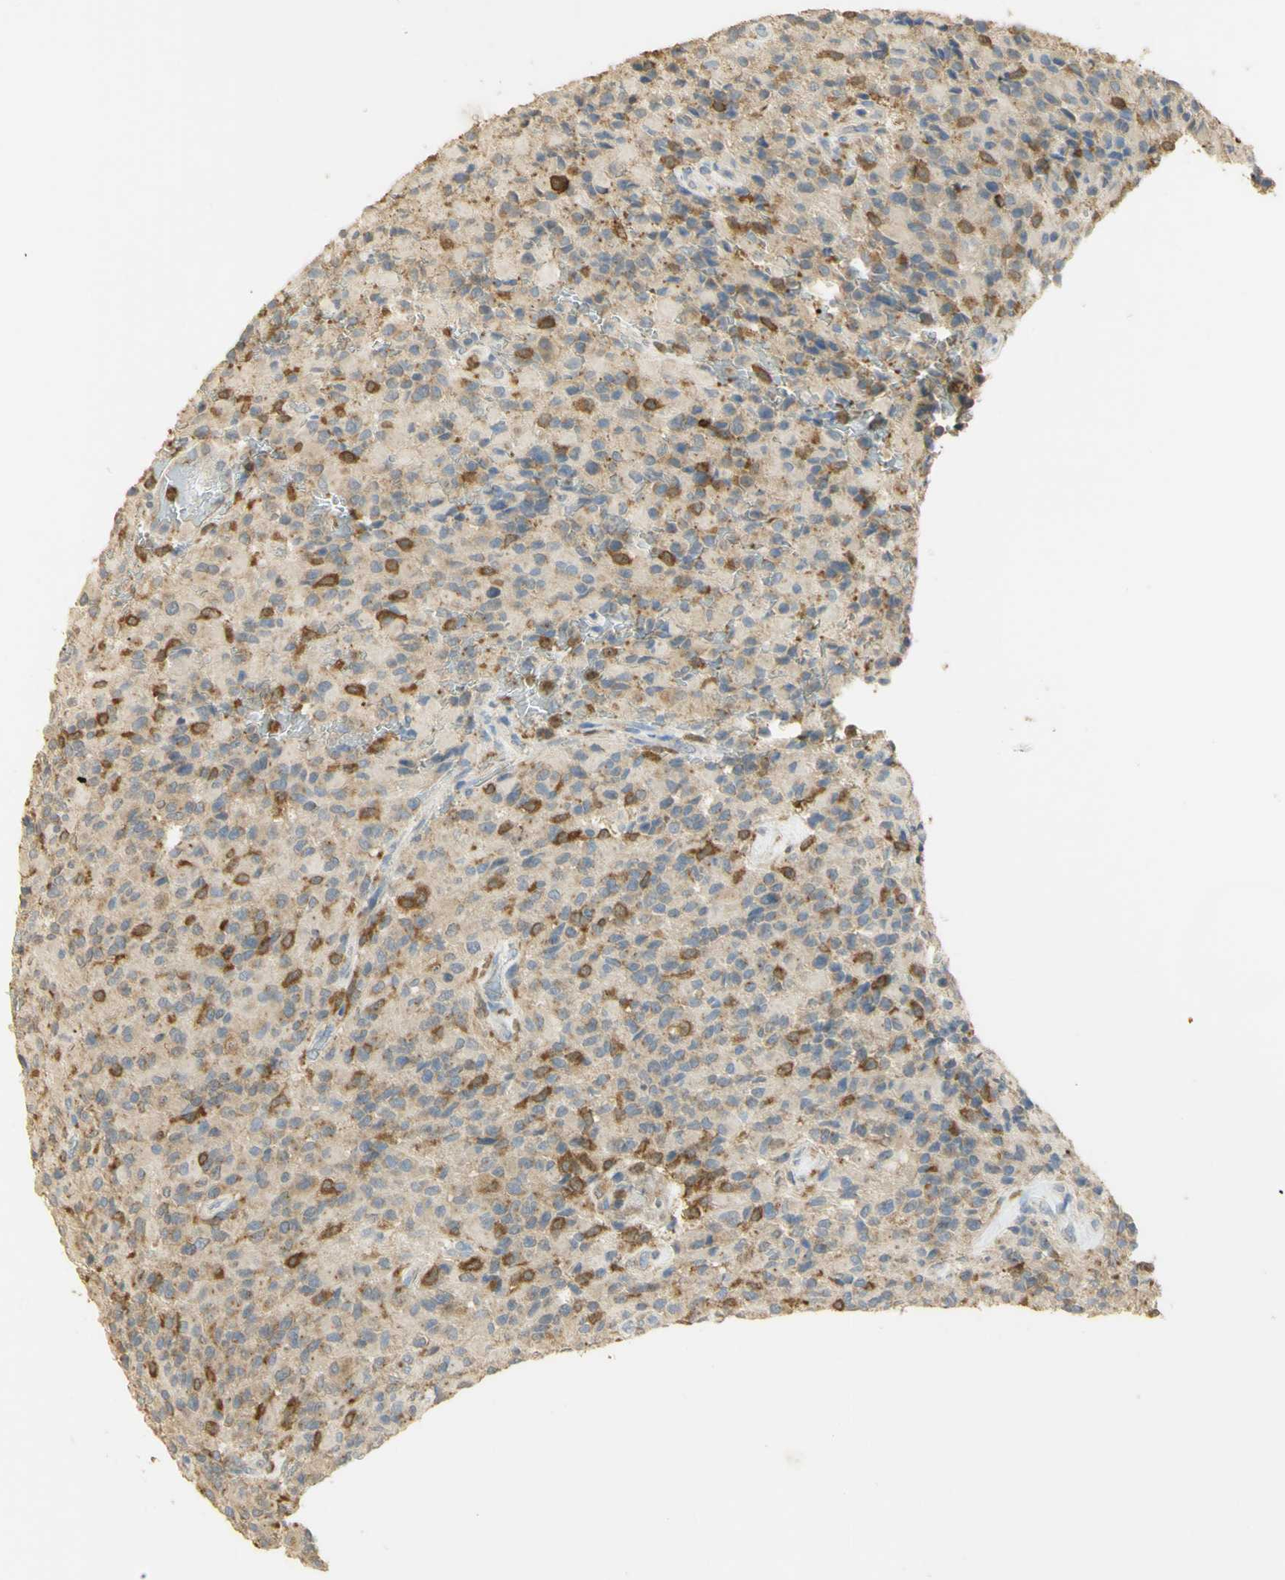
{"staining": {"intensity": "moderate", "quantity": "25%-75%", "location": "cytoplasmic/membranous"}, "tissue": "glioma", "cell_type": "Tumor cells", "image_type": "cancer", "snomed": [{"axis": "morphology", "description": "Glioma, malignant, High grade"}, {"axis": "topography", "description": "Brain"}], "caption": "Malignant glioma (high-grade) stained with a protein marker shows moderate staining in tumor cells.", "gene": "PAK1", "patient": {"sex": "male", "age": 71}}